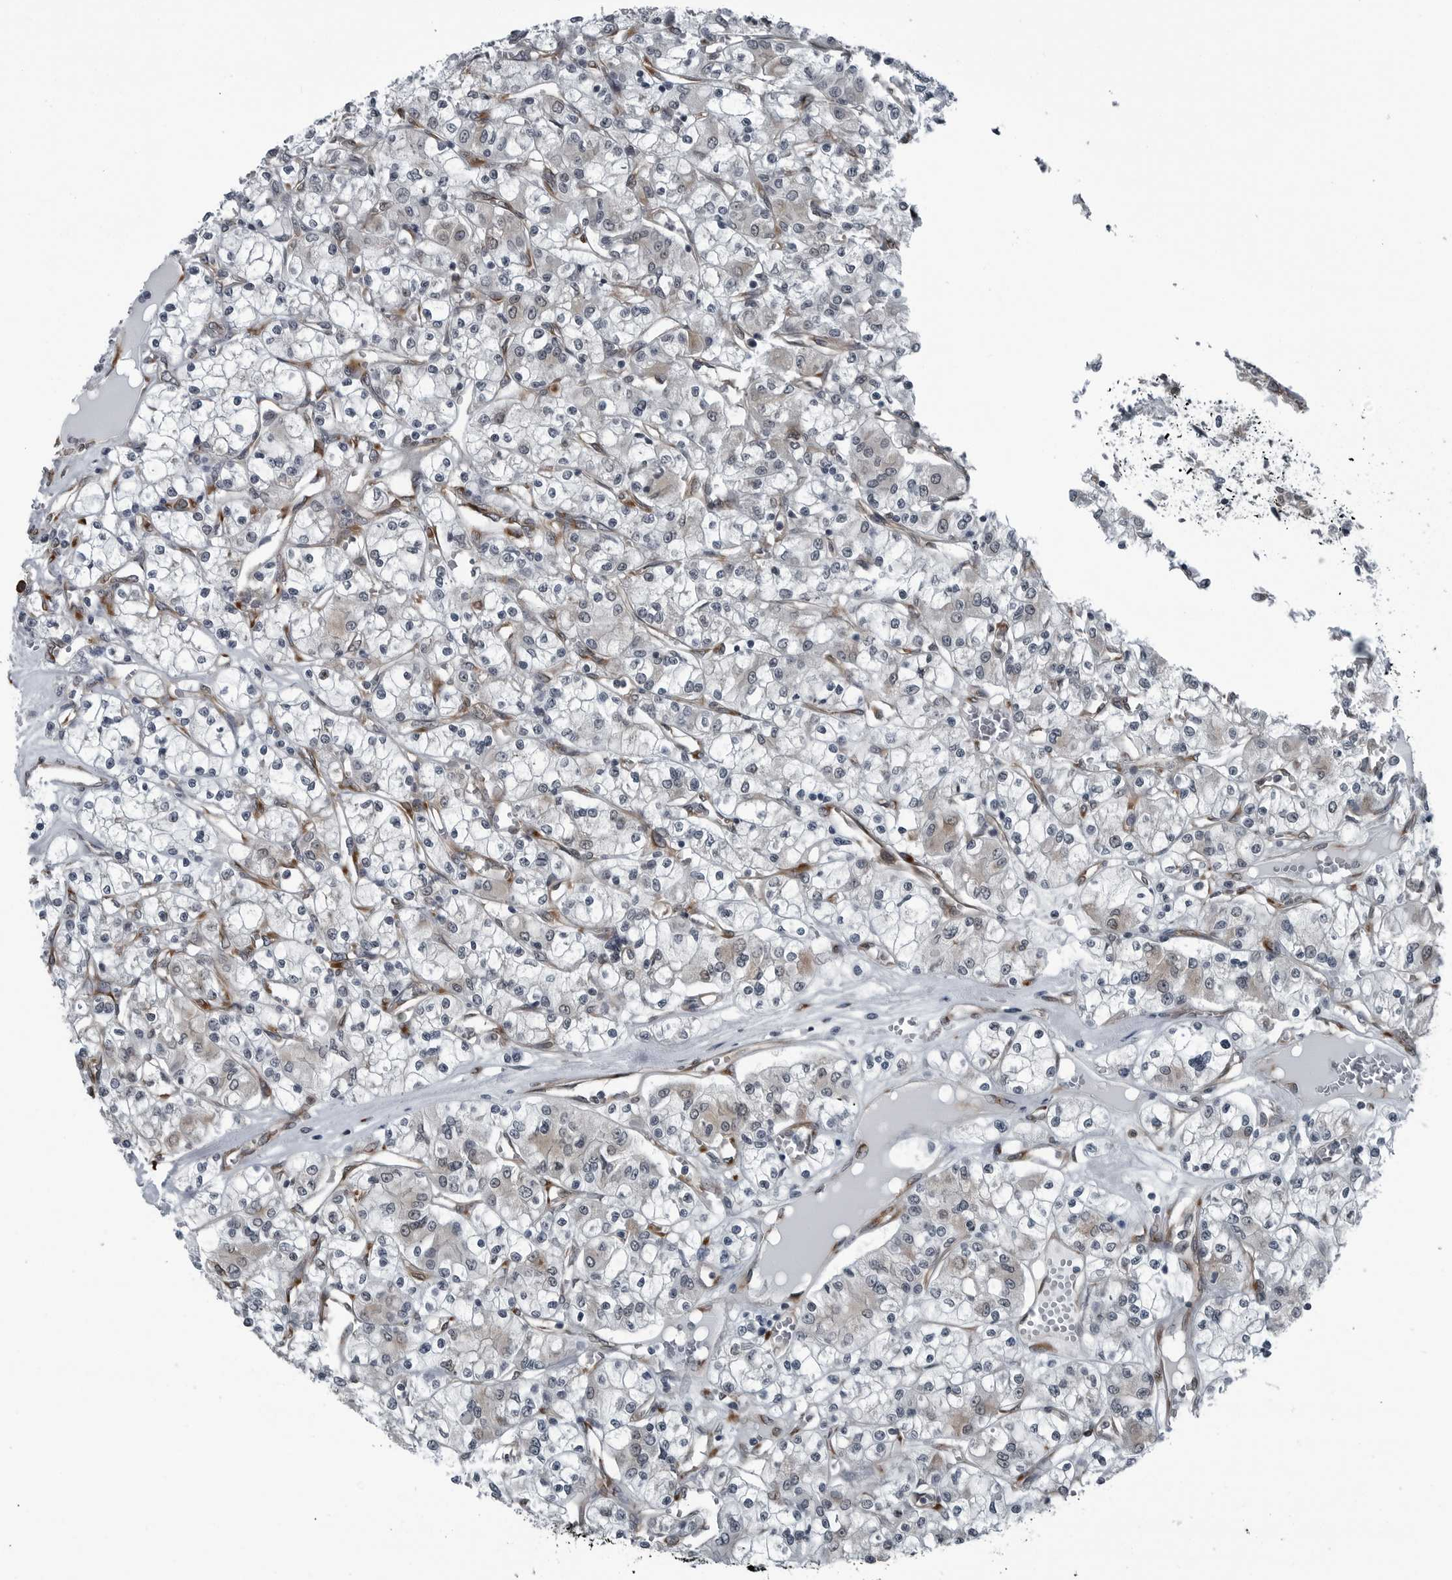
{"staining": {"intensity": "negative", "quantity": "none", "location": "none"}, "tissue": "renal cancer", "cell_type": "Tumor cells", "image_type": "cancer", "snomed": [{"axis": "morphology", "description": "Adenocarcinoma, NOS"}, {"axis": "topography", "description": "Kidney"}], "caption": "Micrograph shows no protein staining in tumor cells of renal cancer (adenocarcinoma) tissue.", "gene": "CEP85", "patient": {"sex": "female", "age": 59}}